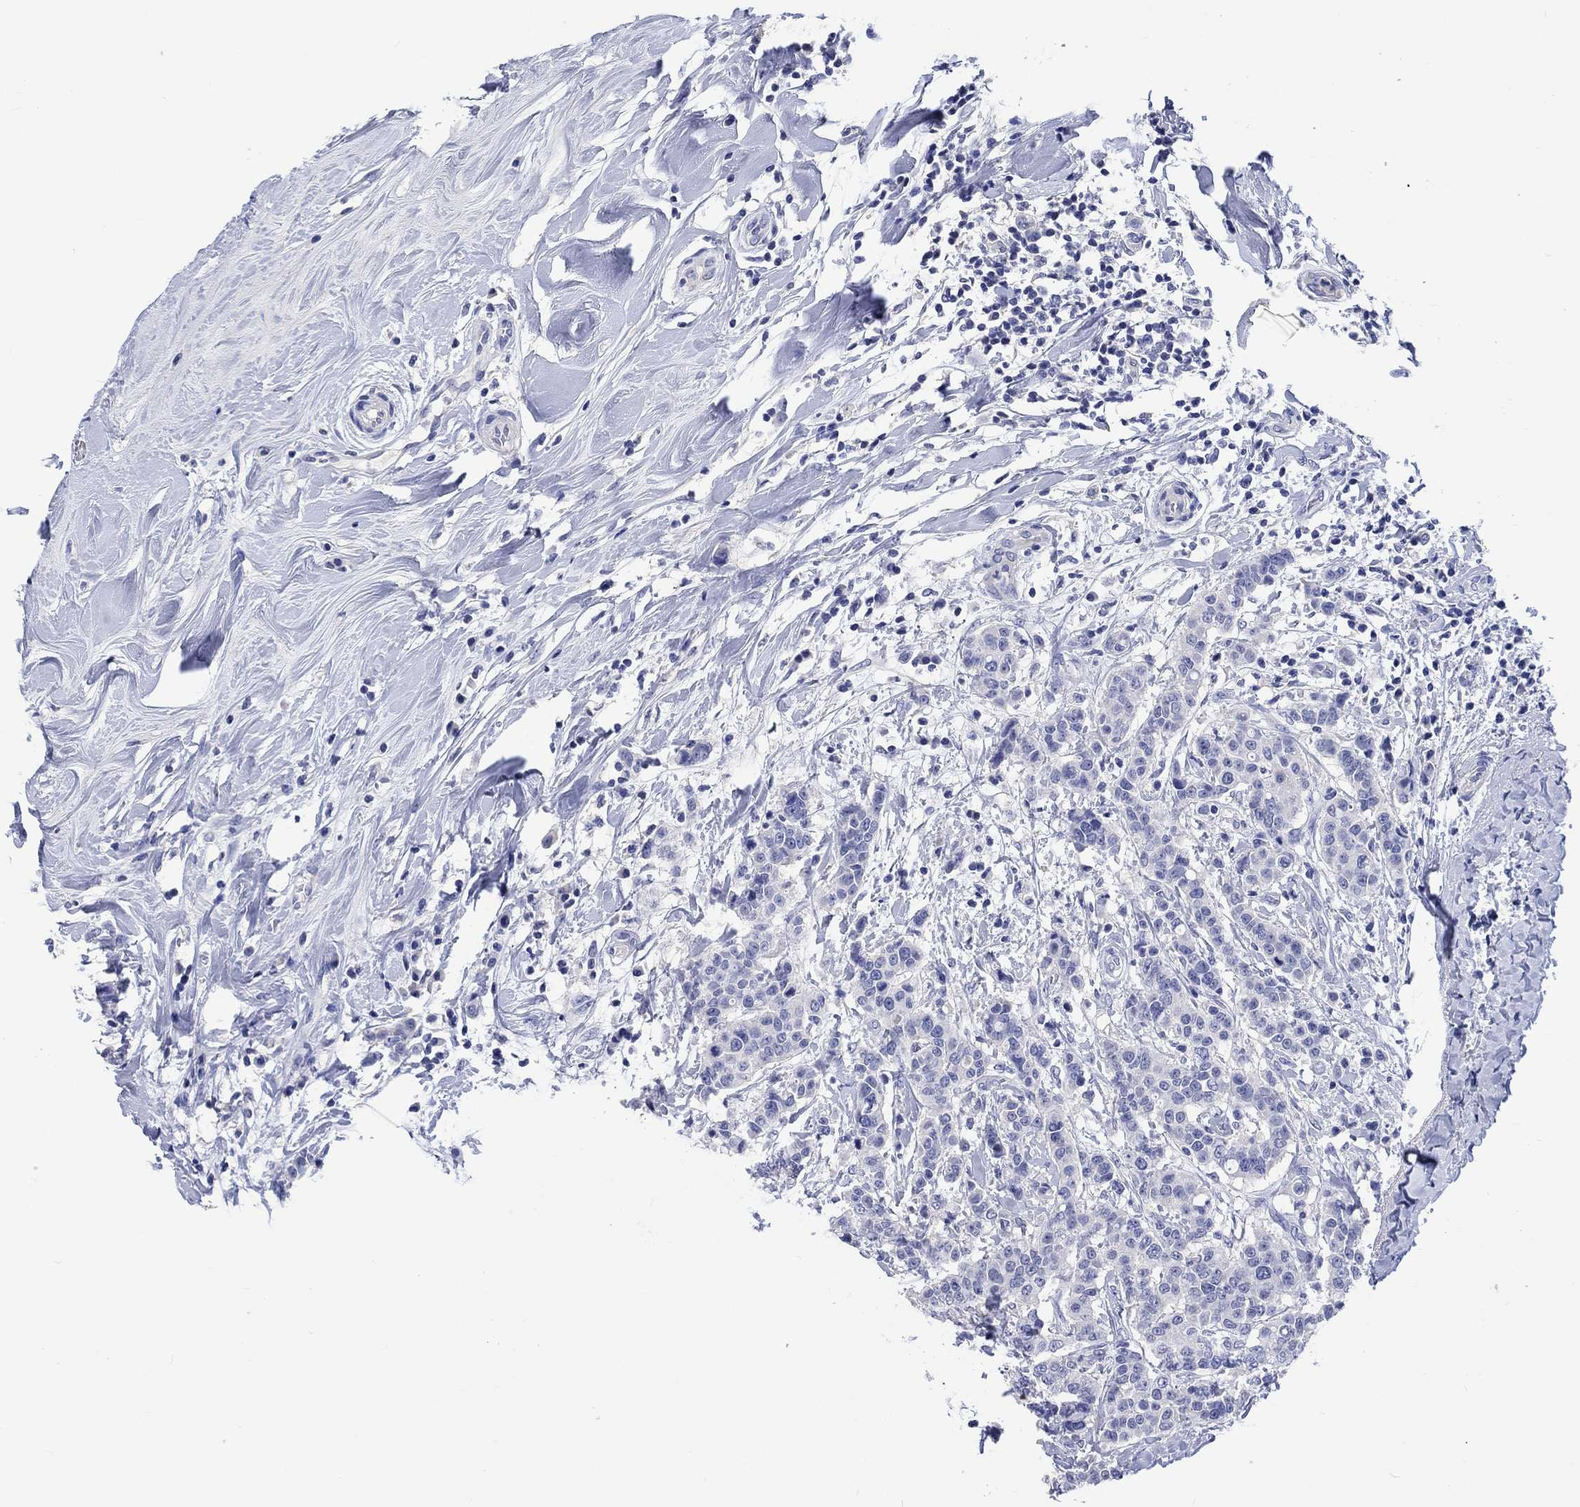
{"staining": {"intensity": "negative", "quantity": "none", "location": "none"}, "tissue": "breast cancer", "cell_type": "Tumor cells", "image_type": "cancer", "snomed": [{"axis": "morphology", "description": "Duct carcinoma"}, {"axis": "topography", "description": "Breast"}], "caption": "High magnification brightfield microscopy of breast cancer (infiltrating ductal carcinoma) stained with DAB (3,3'-diaminobenzidine) (brown) and counterstained with hematoxylin (blue): tumor cells show no significant expression.", "gene": "TOMM20L", "patient": {"sex": "female", "age": 27}}